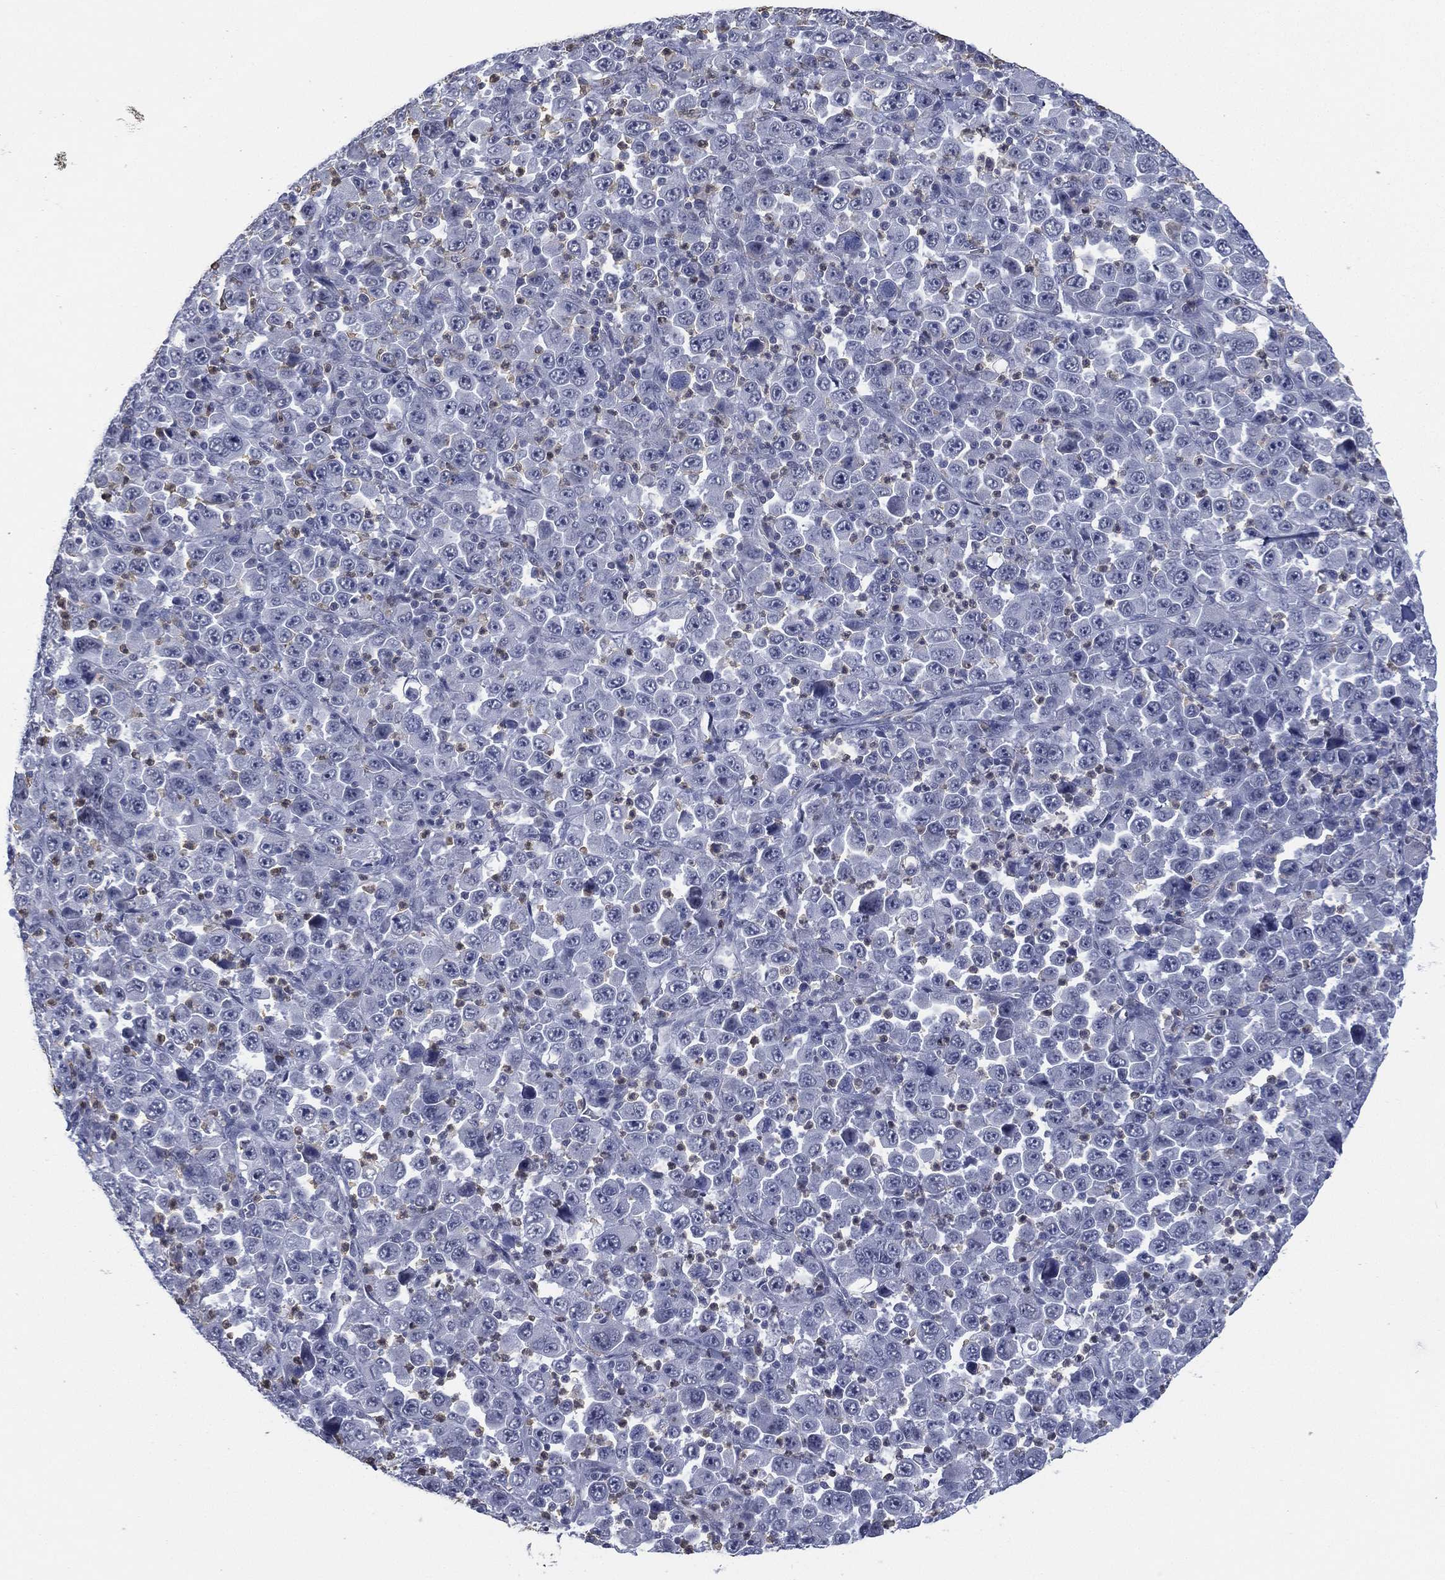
{"staining": {"intensity": "negative", "quantity": "none", "location": "none"}, "tissue": "stomach cancer", "cell_type": "Tumor cells", "image_type": "cancer", "snomed": [{"axis": "morphology", "description": "Normal tissue, NOS"}, {"axis": "morphology", "description": "Adenocarcinoma, NOS"}, {"axis": "topography", "description": "Stomach, upper"}, {"axis": "topography", "description": "Stomach"}], "caption": "Tumor cells show no significant protein staining in stomach cancer. Nuclei are stained in blue.", "gene": "ZNF711", "patient": {"sex": "male", "age": 59}}